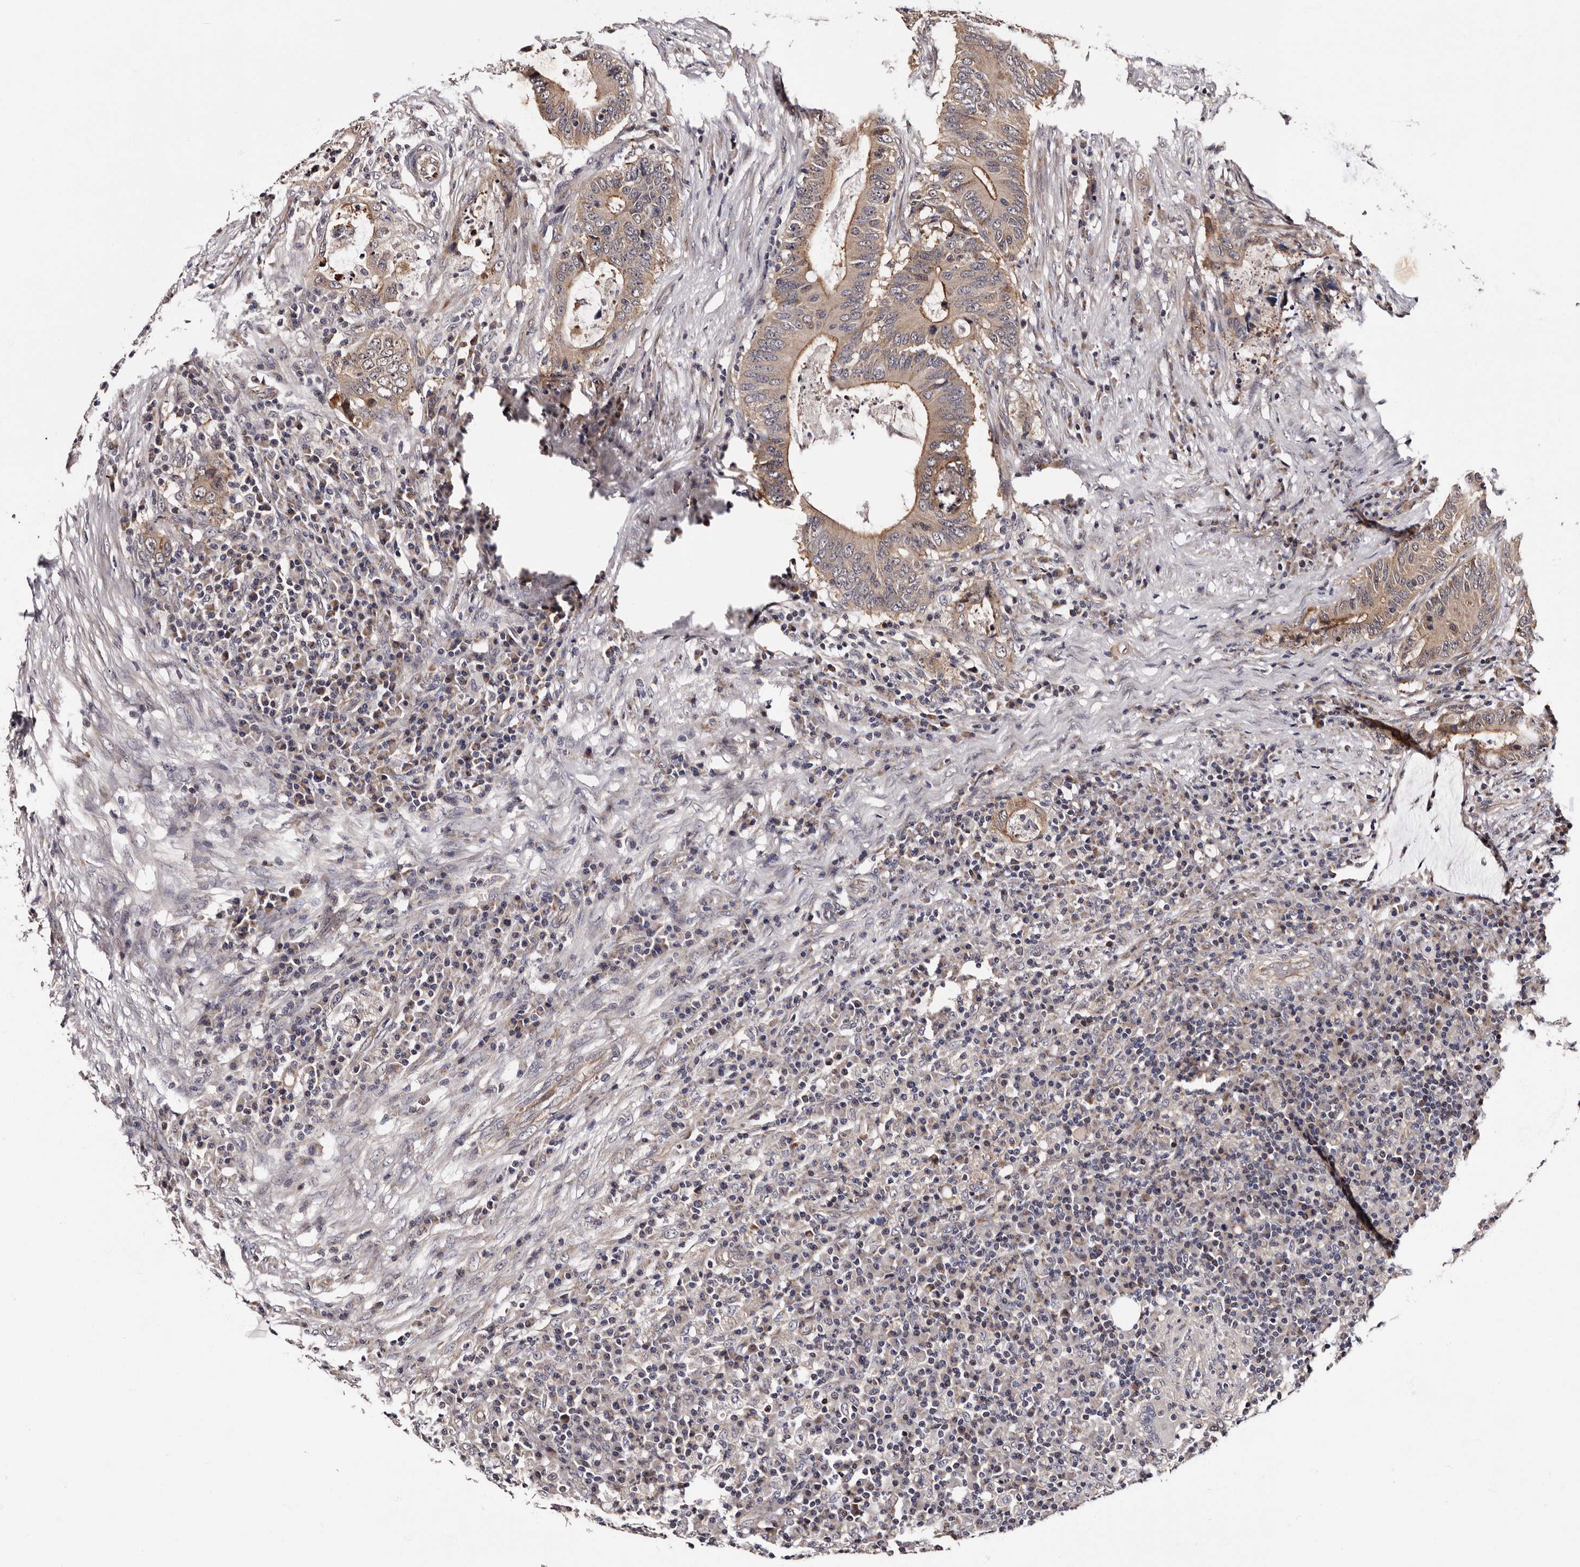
{"staining": {"intensity": "moderate", "quantity": "25%-75%", "location": "cytoplasmic/membranous"}, "tissue": "colorectal cancer", "cell_type": "Tumor cells", "image_type": "cancer", "snomed": [{"axis": "morphology", "description": "Adenocarcinoma, NOS"}, {"axis": "topography", "description": "Colon"}], "caption": "Protein expression analysis of human colorectal cancer reveals moderate cytoplasmic/membranous expression in approximately 25%-75% of tumor cells. The staining was performed using DAB to visualize the protein expression in brown, while the nuclei were stained in blue with hematoxylin (Magnification: 20x).", "gene": "GLRX3", "patient": {"sex": "male", "age": 83}}